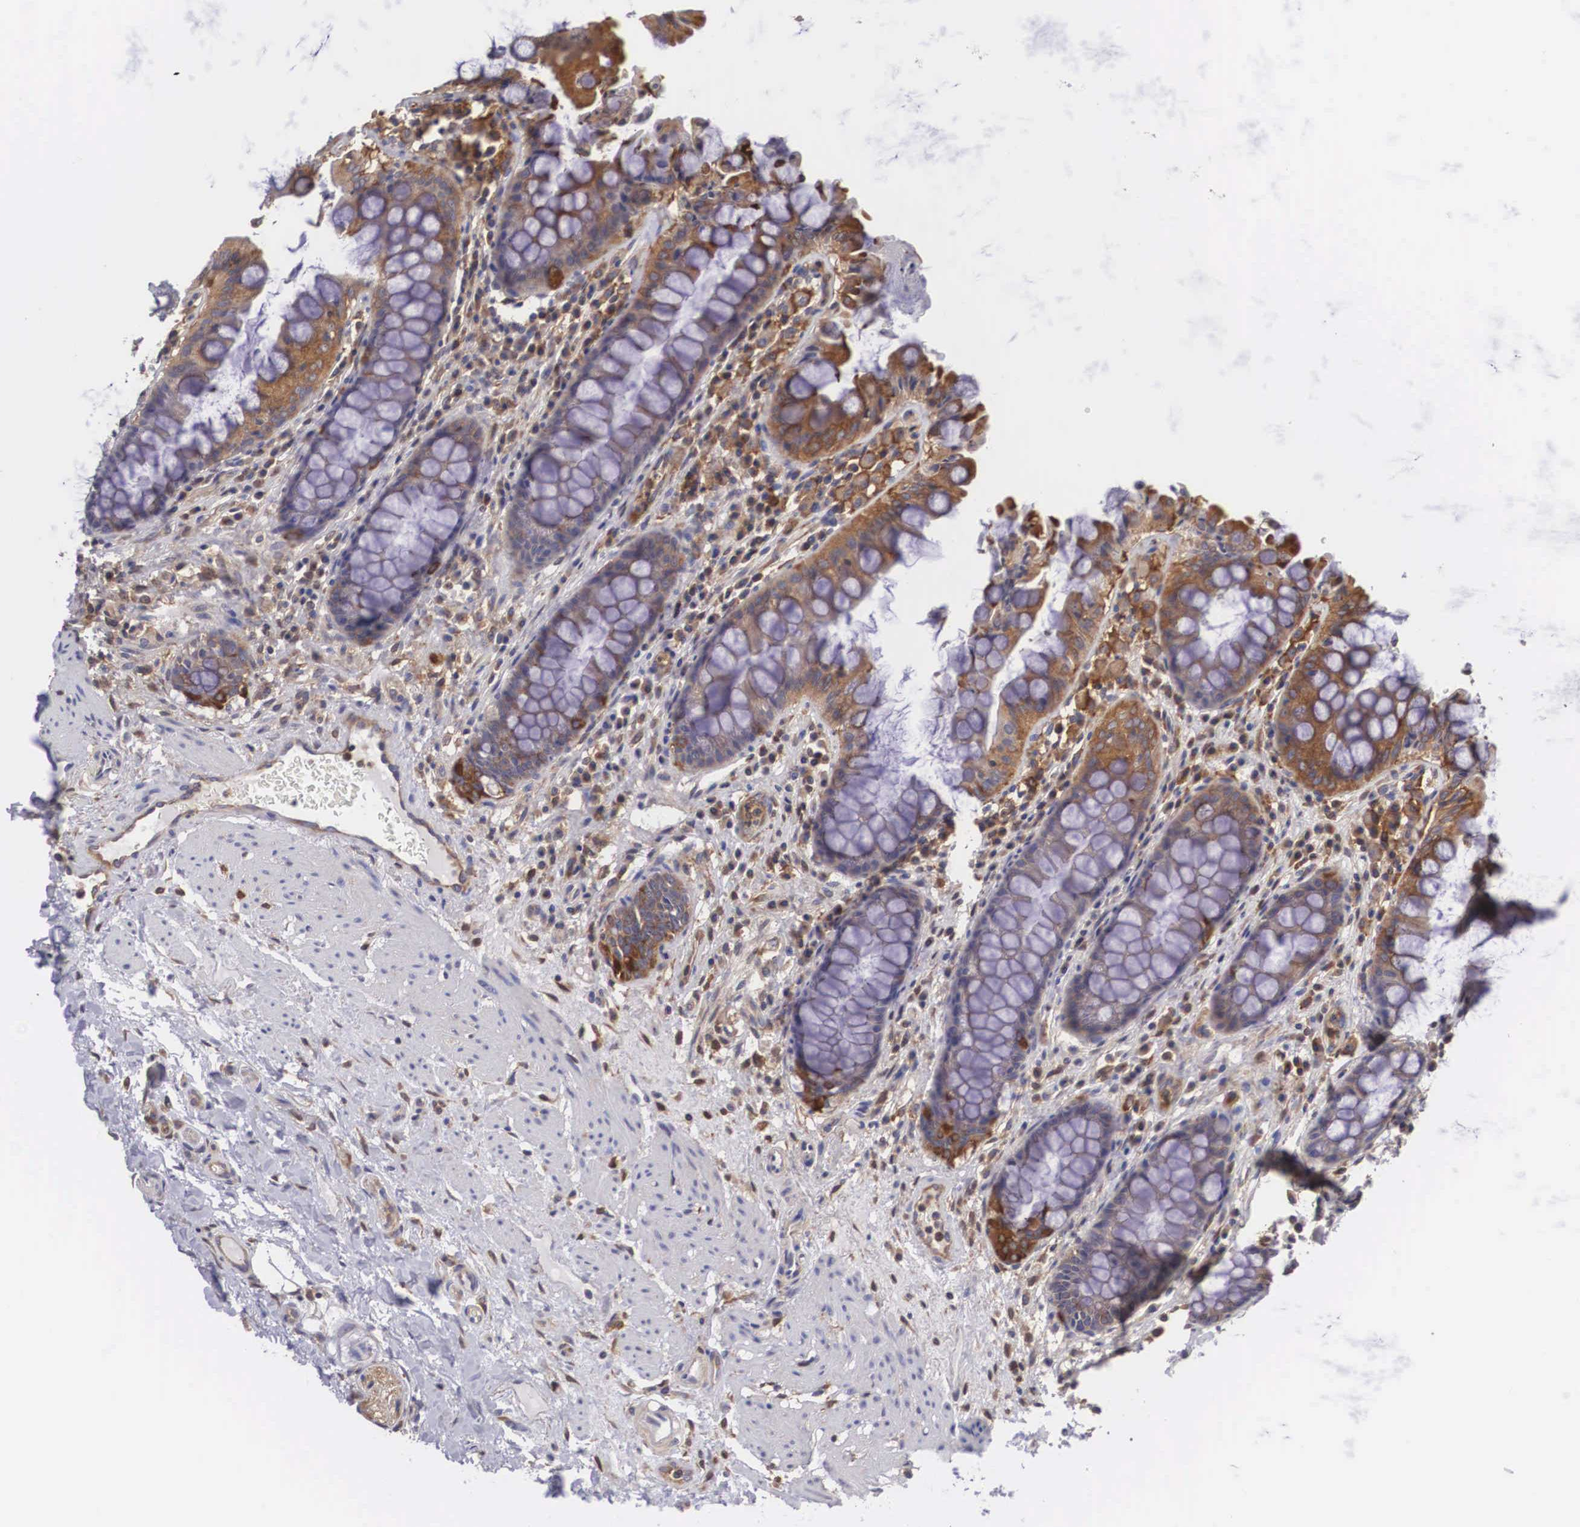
{"staining": {"intensity": "moderate", "quantity": ">75%", "location": "cytoplasmic/membranous"}, "tissue": "rectum", "cell_type": "Glandular cells", "image_type": "normal", "snomed": [{"axis": "morphology", "description": "Normal tissue, NOS"}, {"axis": "topography", "description": "Rectum"}], "caption": "This micrograph exhibits immunohistochemistry (IHC) staining of unremarkable human rectum, with medium moderate cytoplasmic/membranous expression in about >75% of glandular cells.", "gene": "GRIPAP1", "patient": {"sex": "female", "age": 75}}